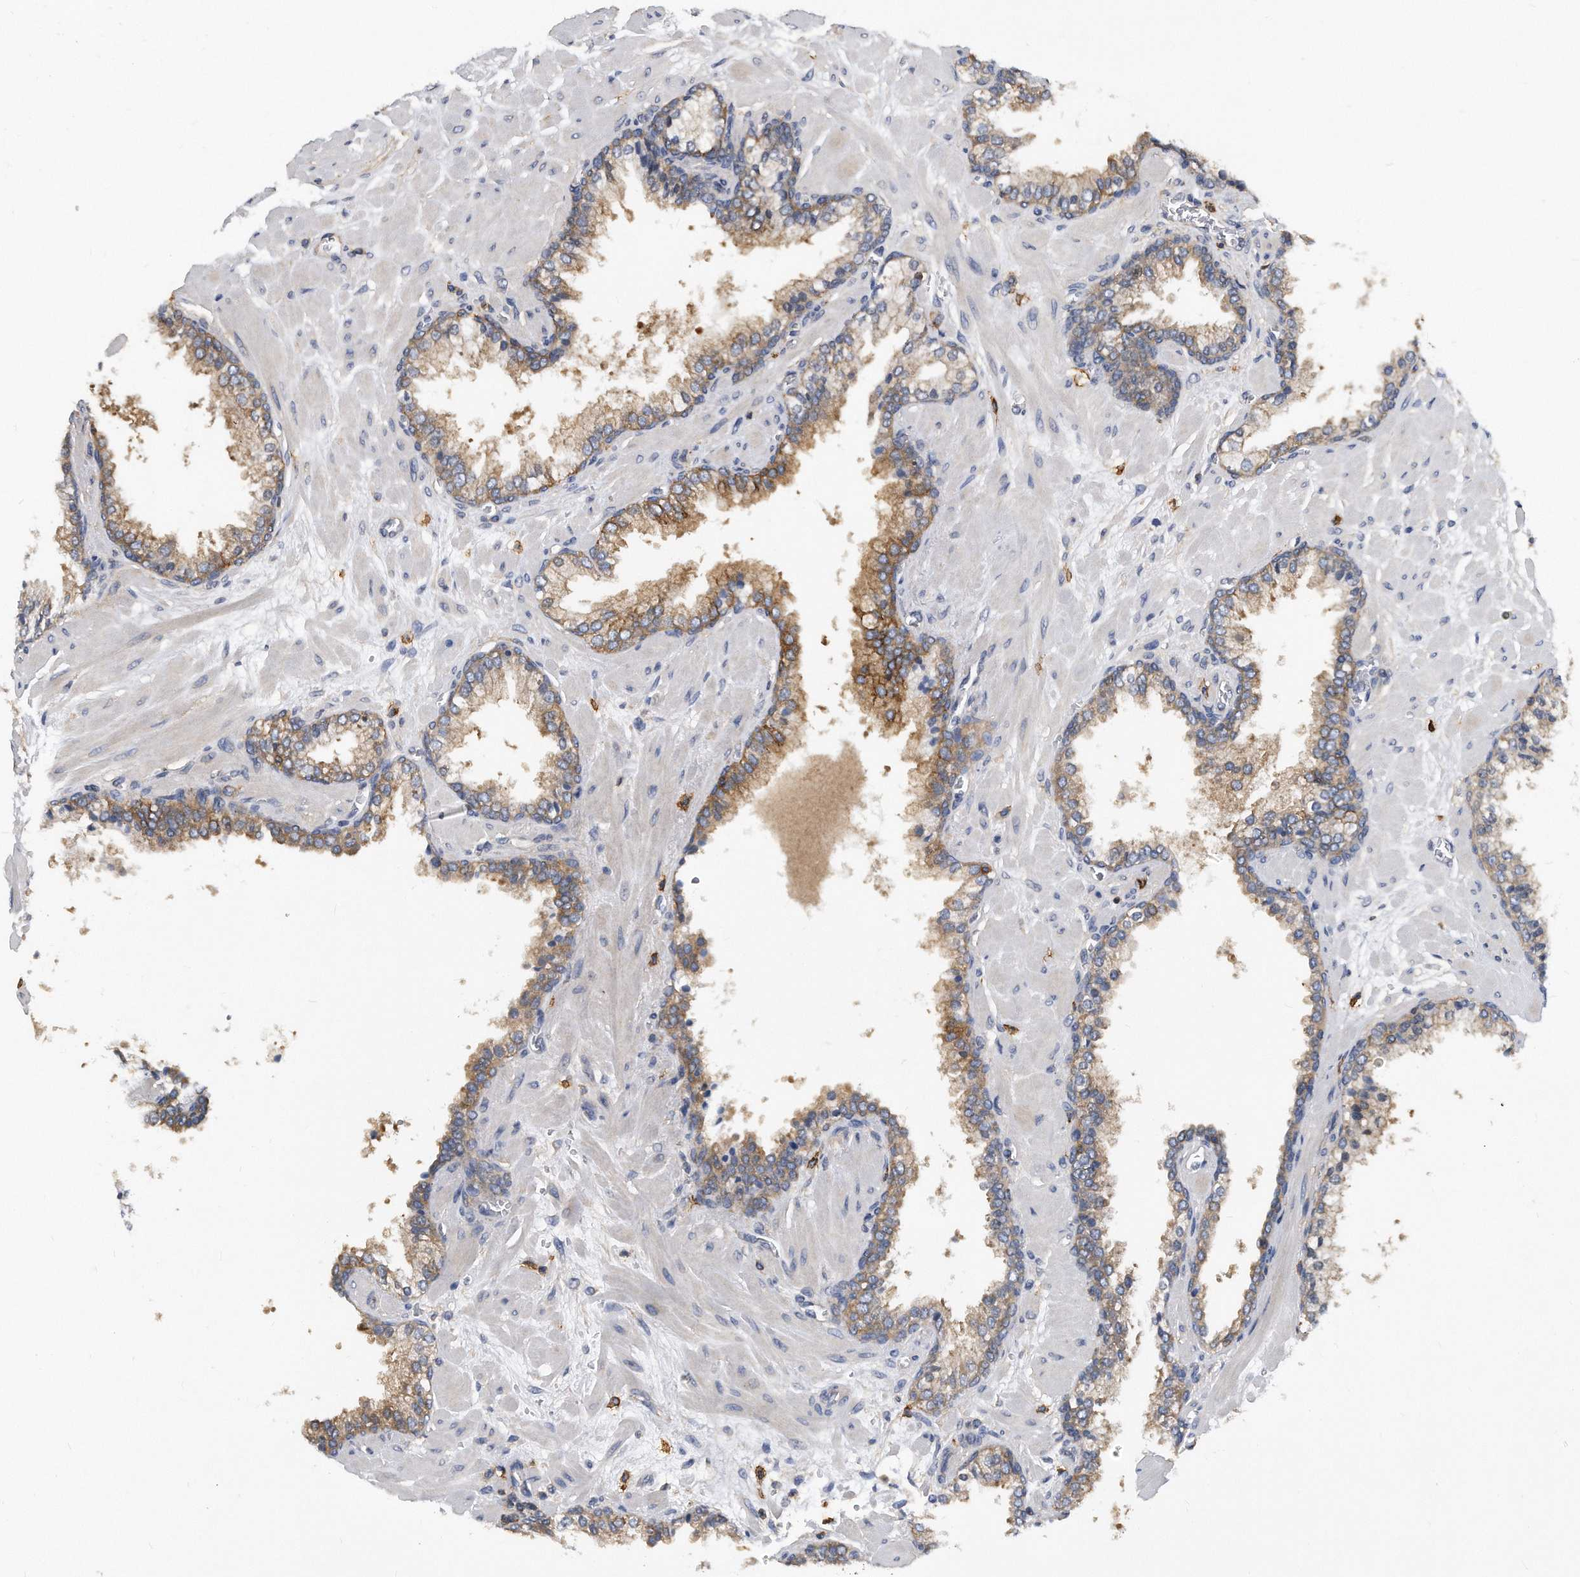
{"staining": {"intensity": "moderate", "quantity": "25%-75%", "location": "cytoplasmic/membranous"}, "tissue": "prostate cancer", "cell_type": "Tumor cells", "image_type": "cancer", "snomed": [{"axis": "morphology", "description": "Adenocarcinoma, Low grade"}, {"axis": "topography", "description": "Prostate"}], "caption": "IHC micrograph of neoplastic tissue: prostate adenocarcinoma (low-grade) stained using IHC demonstrates medium levels of moderate protein expression localized specifically in the cytoplasmic/membranous of tumor cells, appearing as a cytoplasmic/membranous brown color.", "gene": "ATG5", "patient": {"sex": "male", "age": 63}}